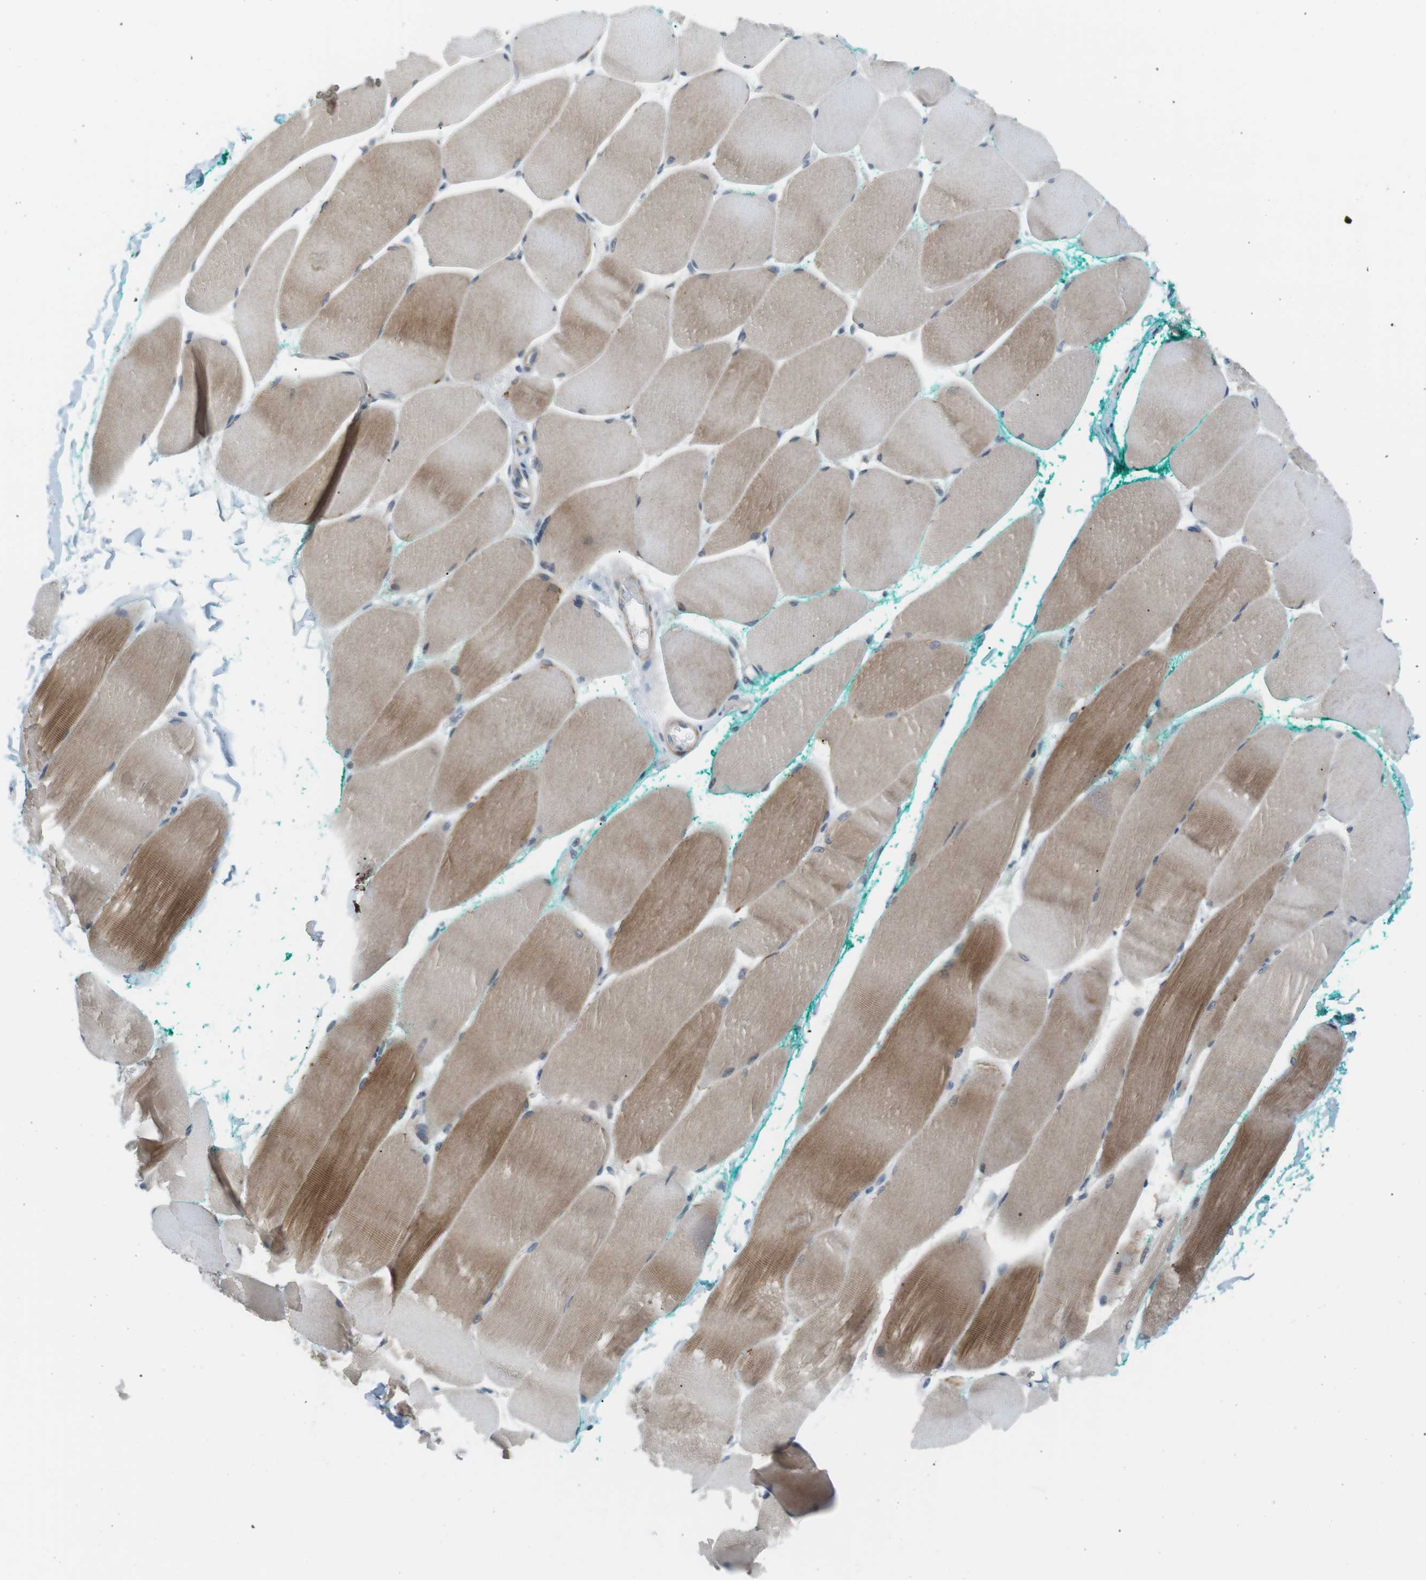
{"staining": {"intensity": "moderate", "quantity": "25%-75%", "location": "cytoplasmic/membranous"}, "tissue": "skeletal muscle", "cell_type": "Myocytes", "image_type": "normal", "snomed": [{"axis": "morphology", "description": "Normal tissue, NOS"}, {"axis": "morphology", "description": "Squamous cell carcinoma, NOS"}, {"axis": "topography", "description": "Skeletal muscle"}], "caption": "Immunohistochemical staining of benign human skeletal muscle shows medium levels of moderate cytoplasmic/membranous staining in approximately 25%-75% of myocytes.", "gene": "RTN3", "patient": {"sex": "male", "age": 51}}